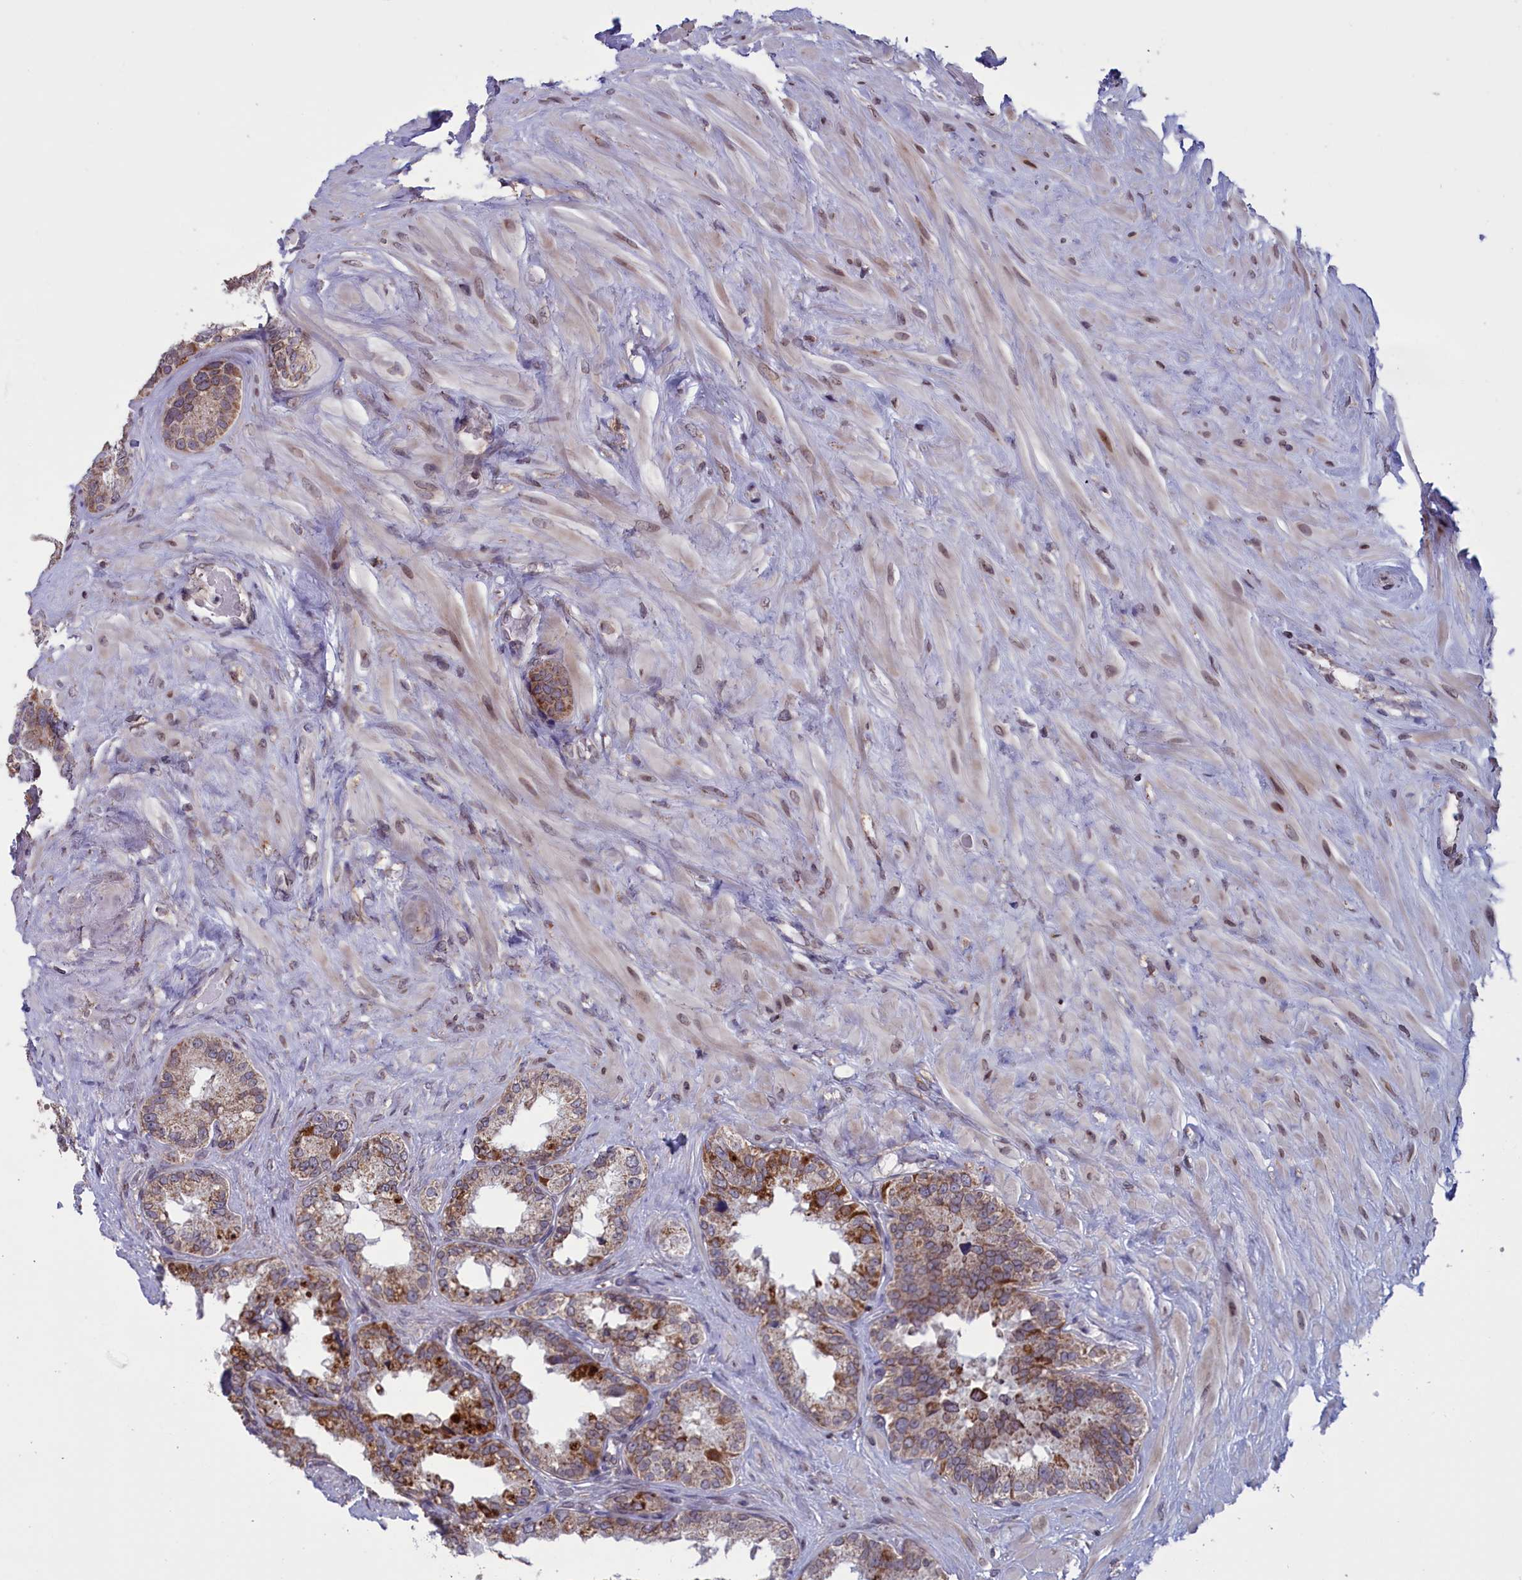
{"staining": {"intensity": "strong", "quantity": ">75%", "location": "cytoplasmic/membranous"}, "tissue": "seminal vesicle", "cell_type": "Glandular cells", "image_type": "normal", "snomed": [{"axis": "morphology", "description": "Normal tissue, NOS"}, {"axis": "topography", "description": "Seminal veicle"}], "caption": "Seminal vesicle stained with IHC exhibits strong cytoplasmic/membranous positivity in about >75% of glandular cells.", "gene": "PARS2", "patient": {"sex": "male", "age": 80}}